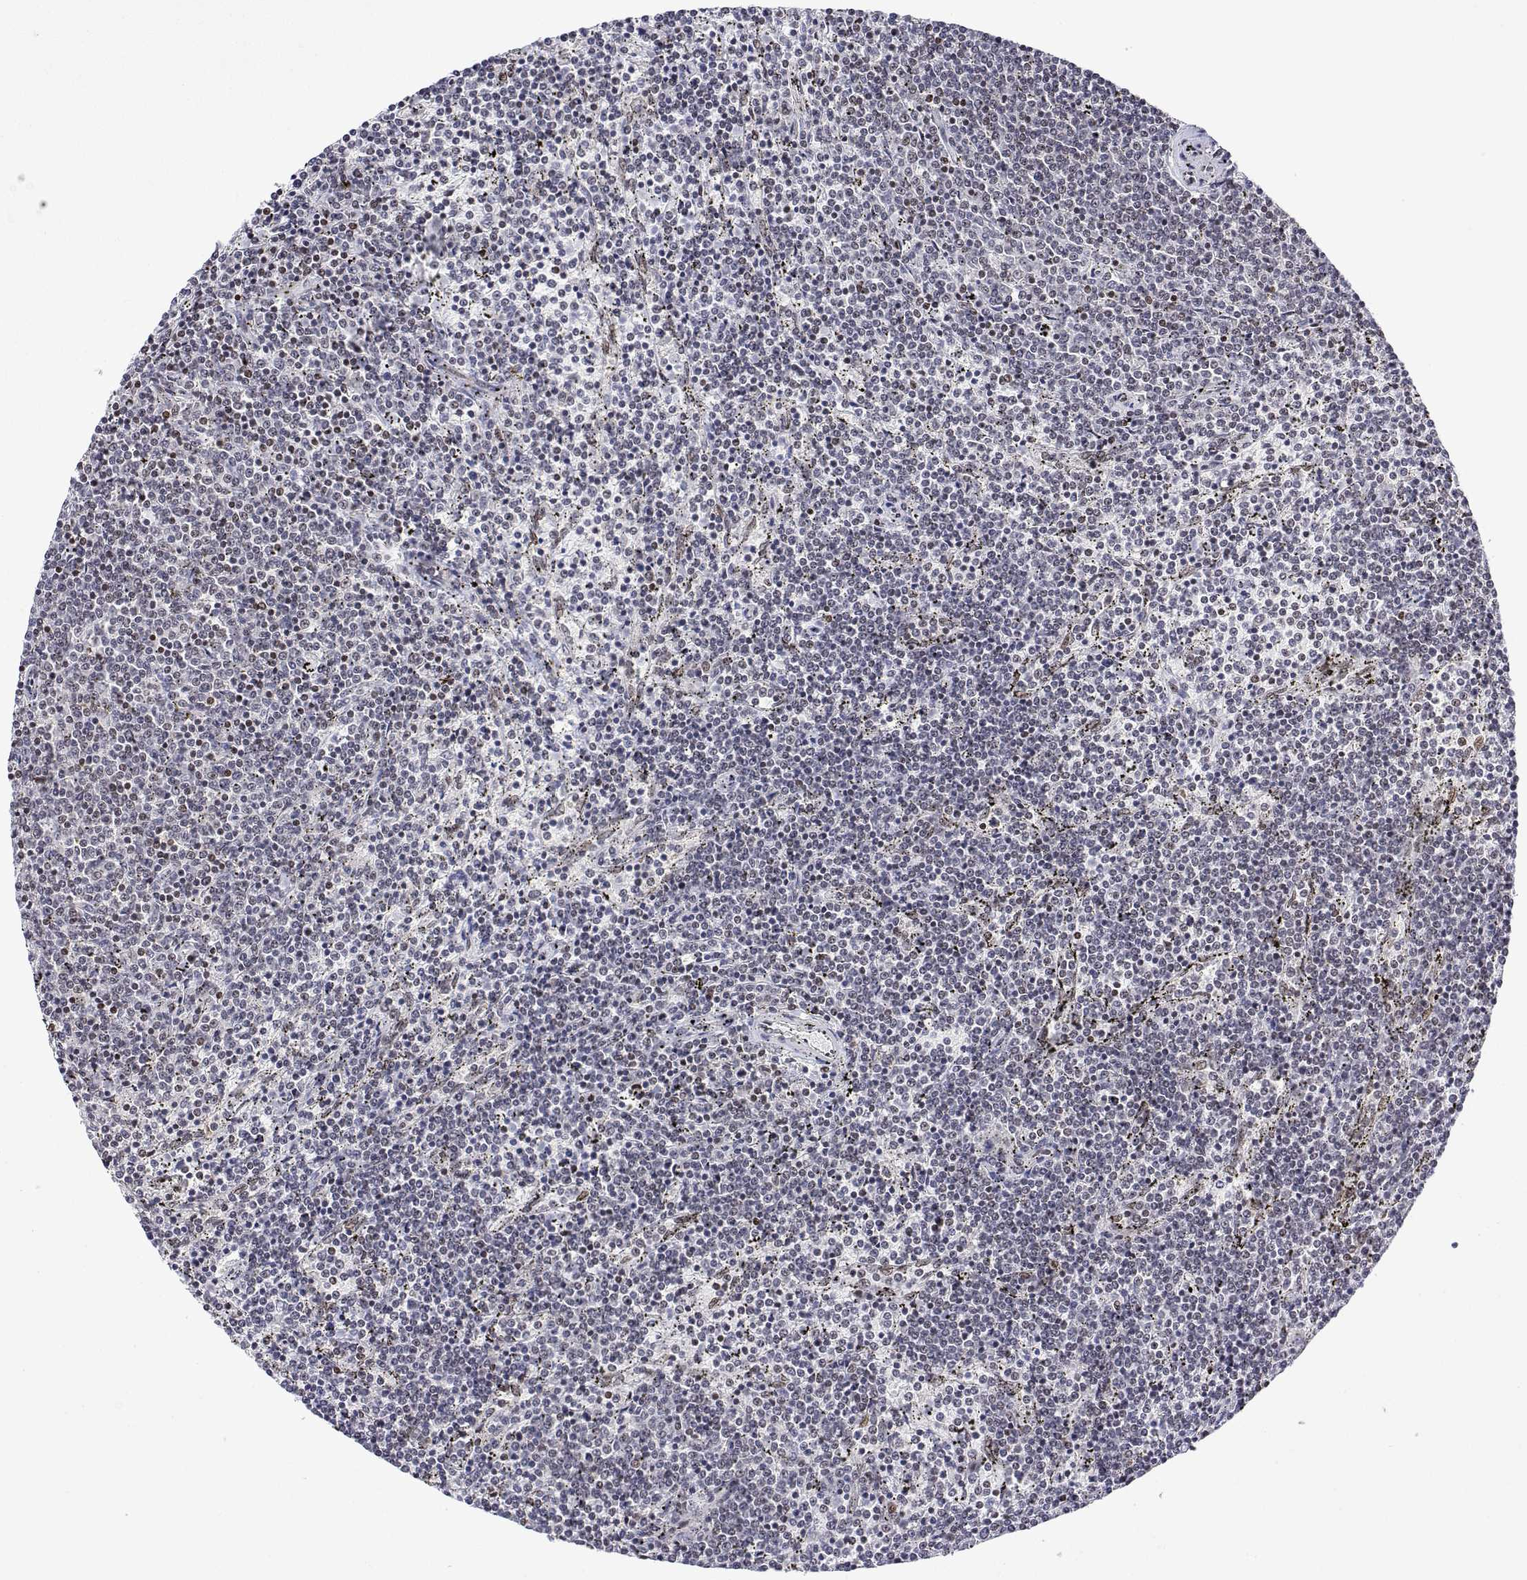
{"staining": {"intensity": "negative", "quantity": "none", "location": "none"}, "tissue": "lymphoma", "cell_type": "Tumor cells", "image_type": "cancer", "snomed": [{"axis": "morphology", "description": "Malignant lymphoma, non-Hodgkin's type, Low grade"}, {"axis": "topography", "description": "Spleen"}], "caption": "Human lymphoma stained for a protein using IHC reveals no staining in tumor cells.", "gene": "XPC", "patient": {"sex": "female", "age": 50}}